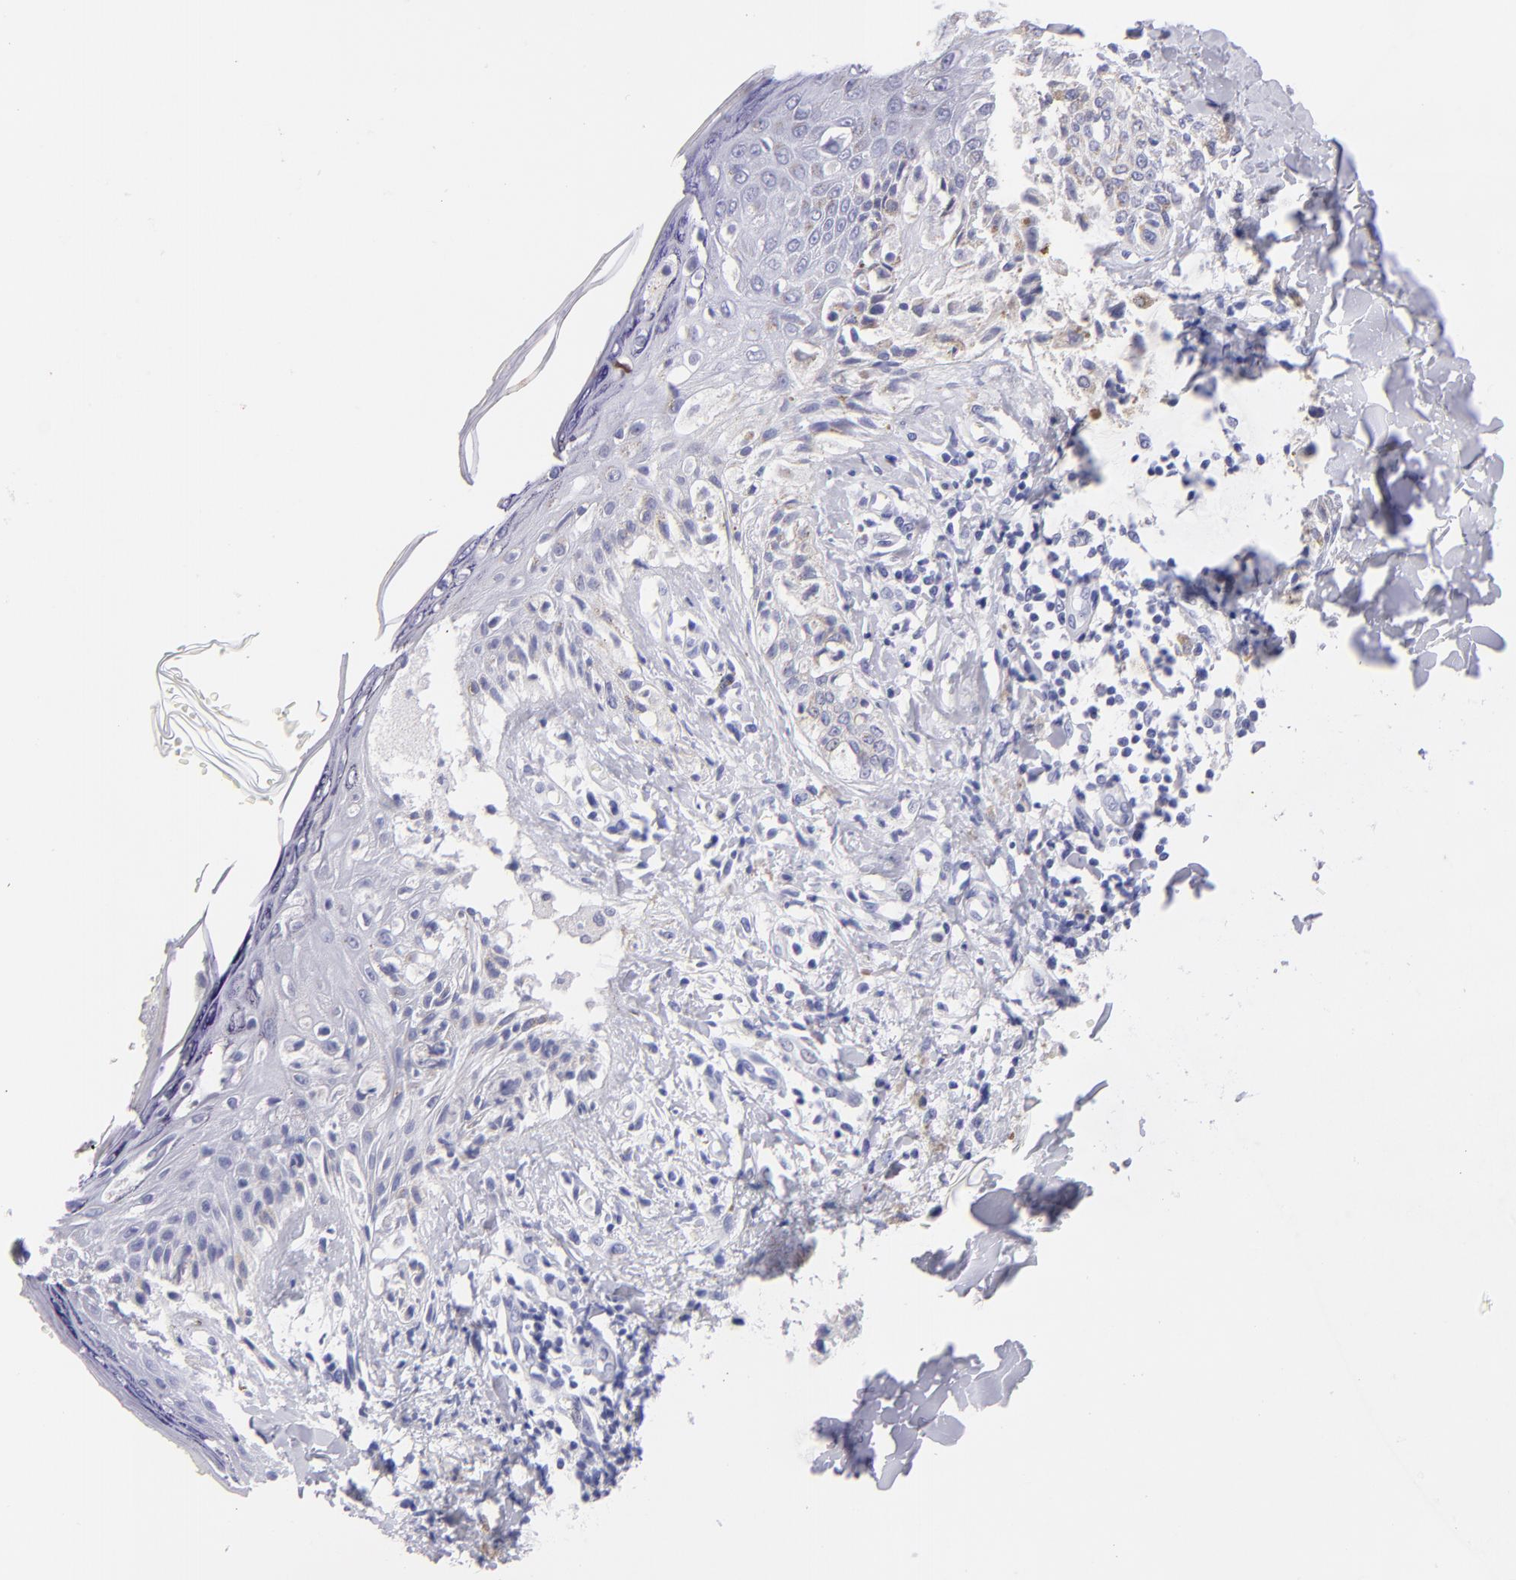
{"staining": {"intensity": "negative", "quantity": "none", "location": "none"}, "tissue": "melanoma", "cell_type": "Tumor cells", "image_type": "cancer", "snomed": [{"axis": "morphology", "description": "Malignant melanoma, NOS"}, {"axis": "topography", "description": "Skin"}], "caption": "Immunohistochemistry photomicrograph of malignant melanoma stained for a protein (brown), which exhibits no staining in tumor cells.", "gene": "PIP", "patient": {"sex": "female", "age": 82}}